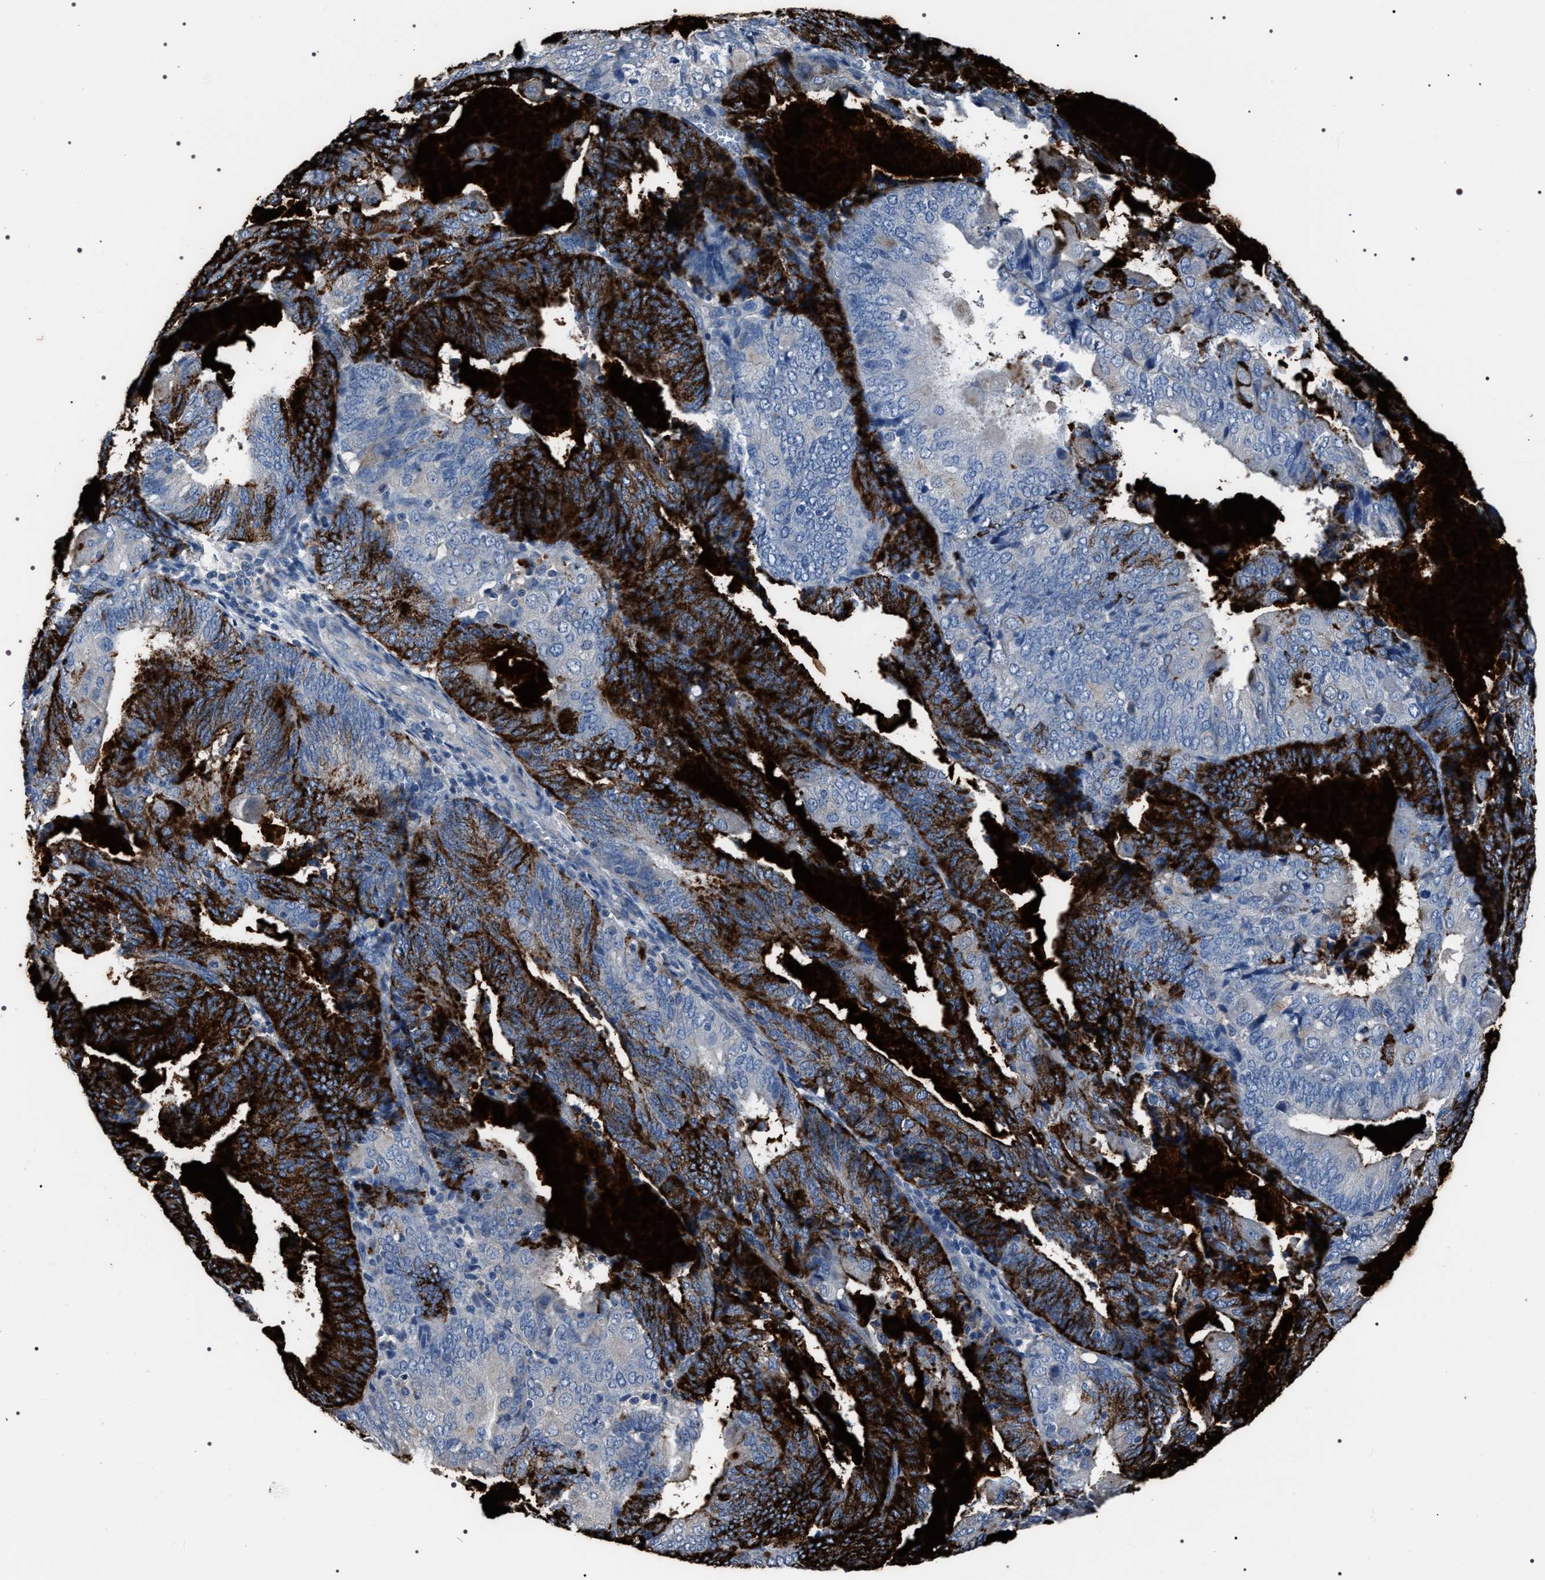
{"staining": {"intensity": "strong", "quantity": "25%-75%", "location": "cytoplasmic/membranous"}, "tissue": "endometrial cancer", "cell_type": "Tumor cells", "image_type": "cancer", "snomed": [{"axis": "morphology", "description": "Adenocarcinoma, NOS"}, {"axis": "topography", "description": "Endometrium"}], "caption": "Immunohistochemical staining of endometrial adenocarcinoma demonstrates high levels of strong cytoplasmic/membranous protein positivity in approximately 25%-75% of tumor cells.", "gene": "TRIM54", "patient": {"sex": "female", "age": 81}}